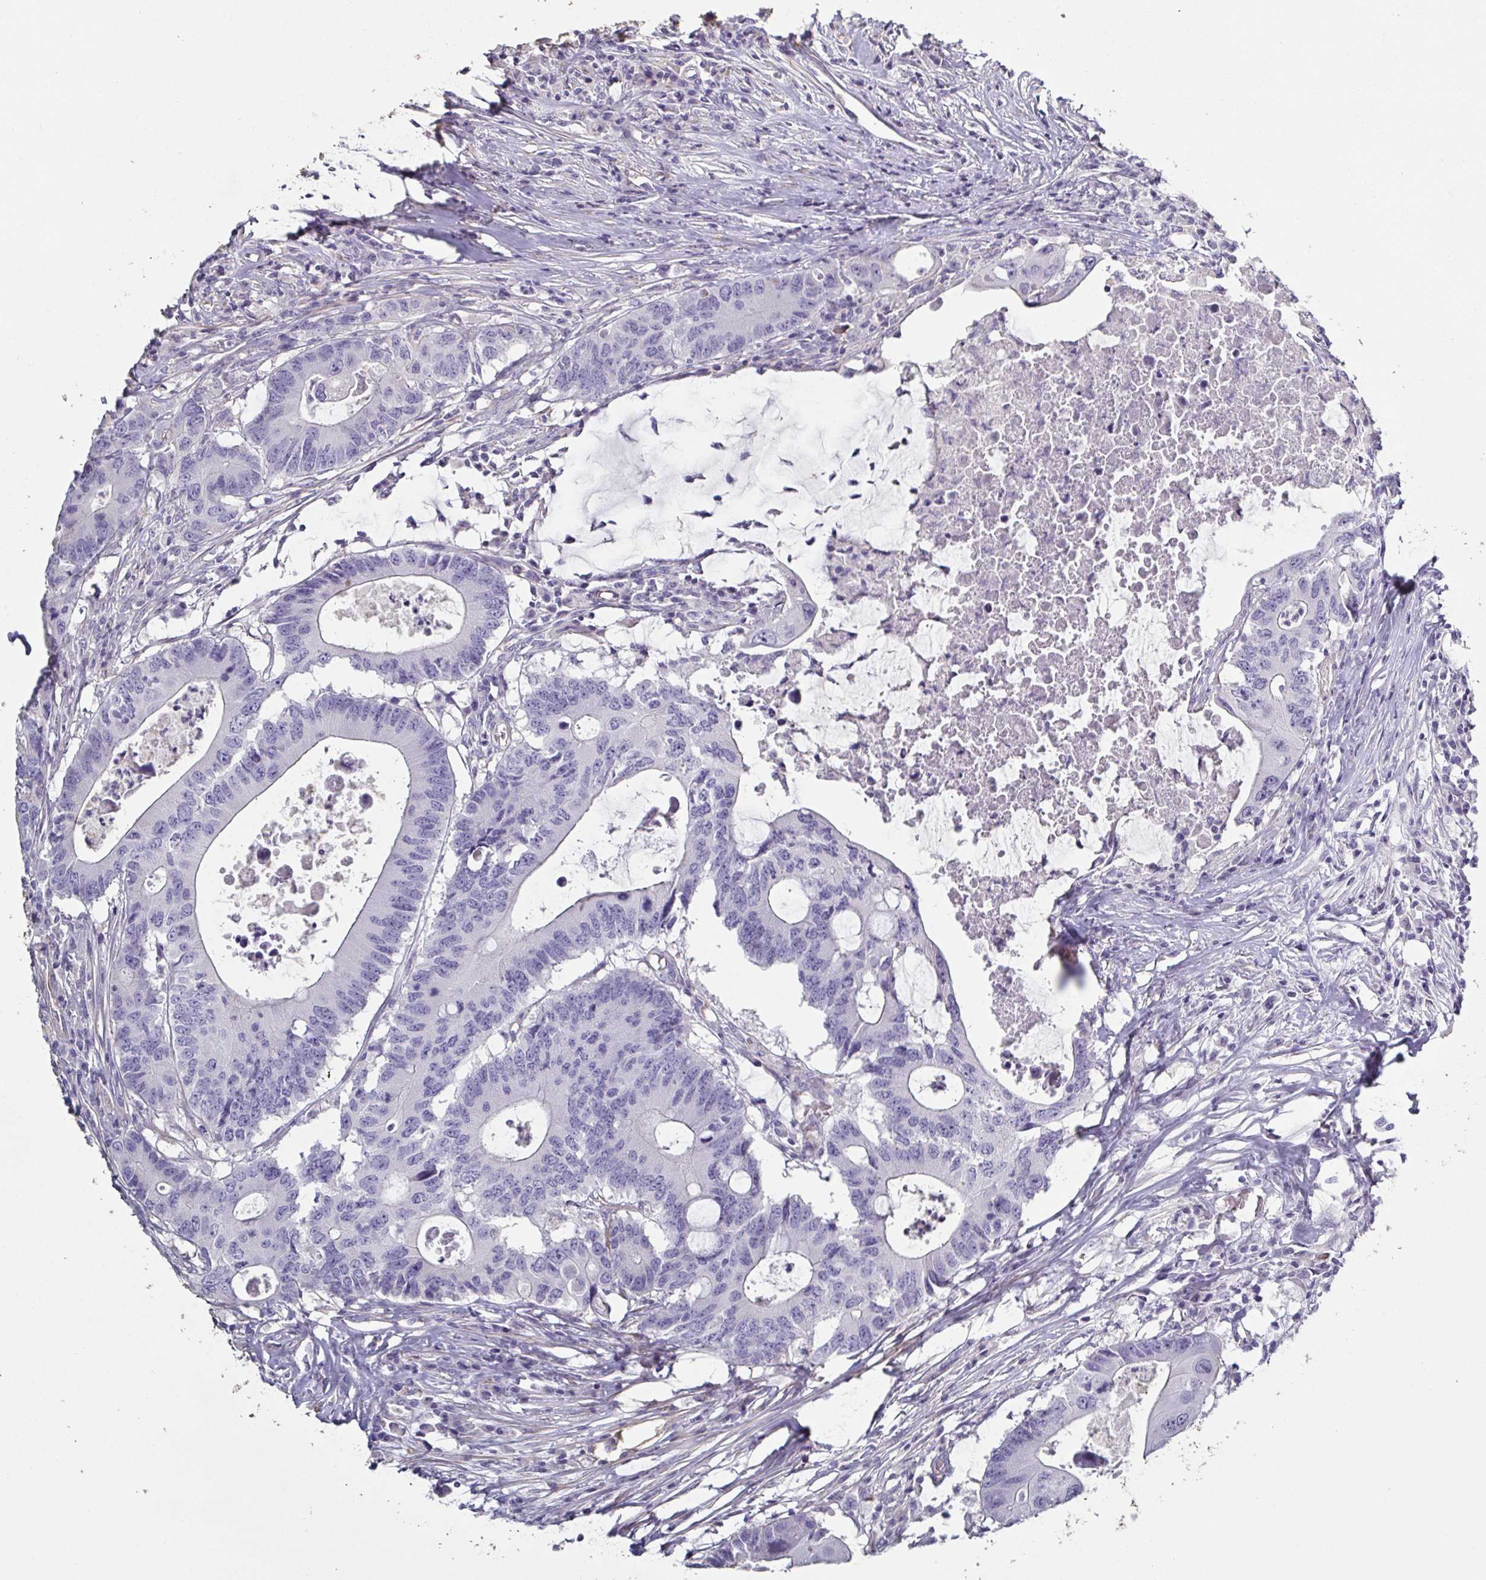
{"staining": {"intensity": "negative", "quantity": "none", "location": "none"}, "tissue": "colorectal cancer", "cell_type": "Tumor cells", "image_type": "cancer", "snomed": [{"axis": "morphology", "description": "Adenocarcinoma, NOS"}, {"axis": "topography", "description": "Colon"}], "caption": "Immunohistochemistry (IHC) micrograph of human colorectal adenocarcinoma stained for a protein (brown), which shows no expression in tumor cells.", "gene": "OR5P3", "patient": {"sex": "male", "age": 71}}